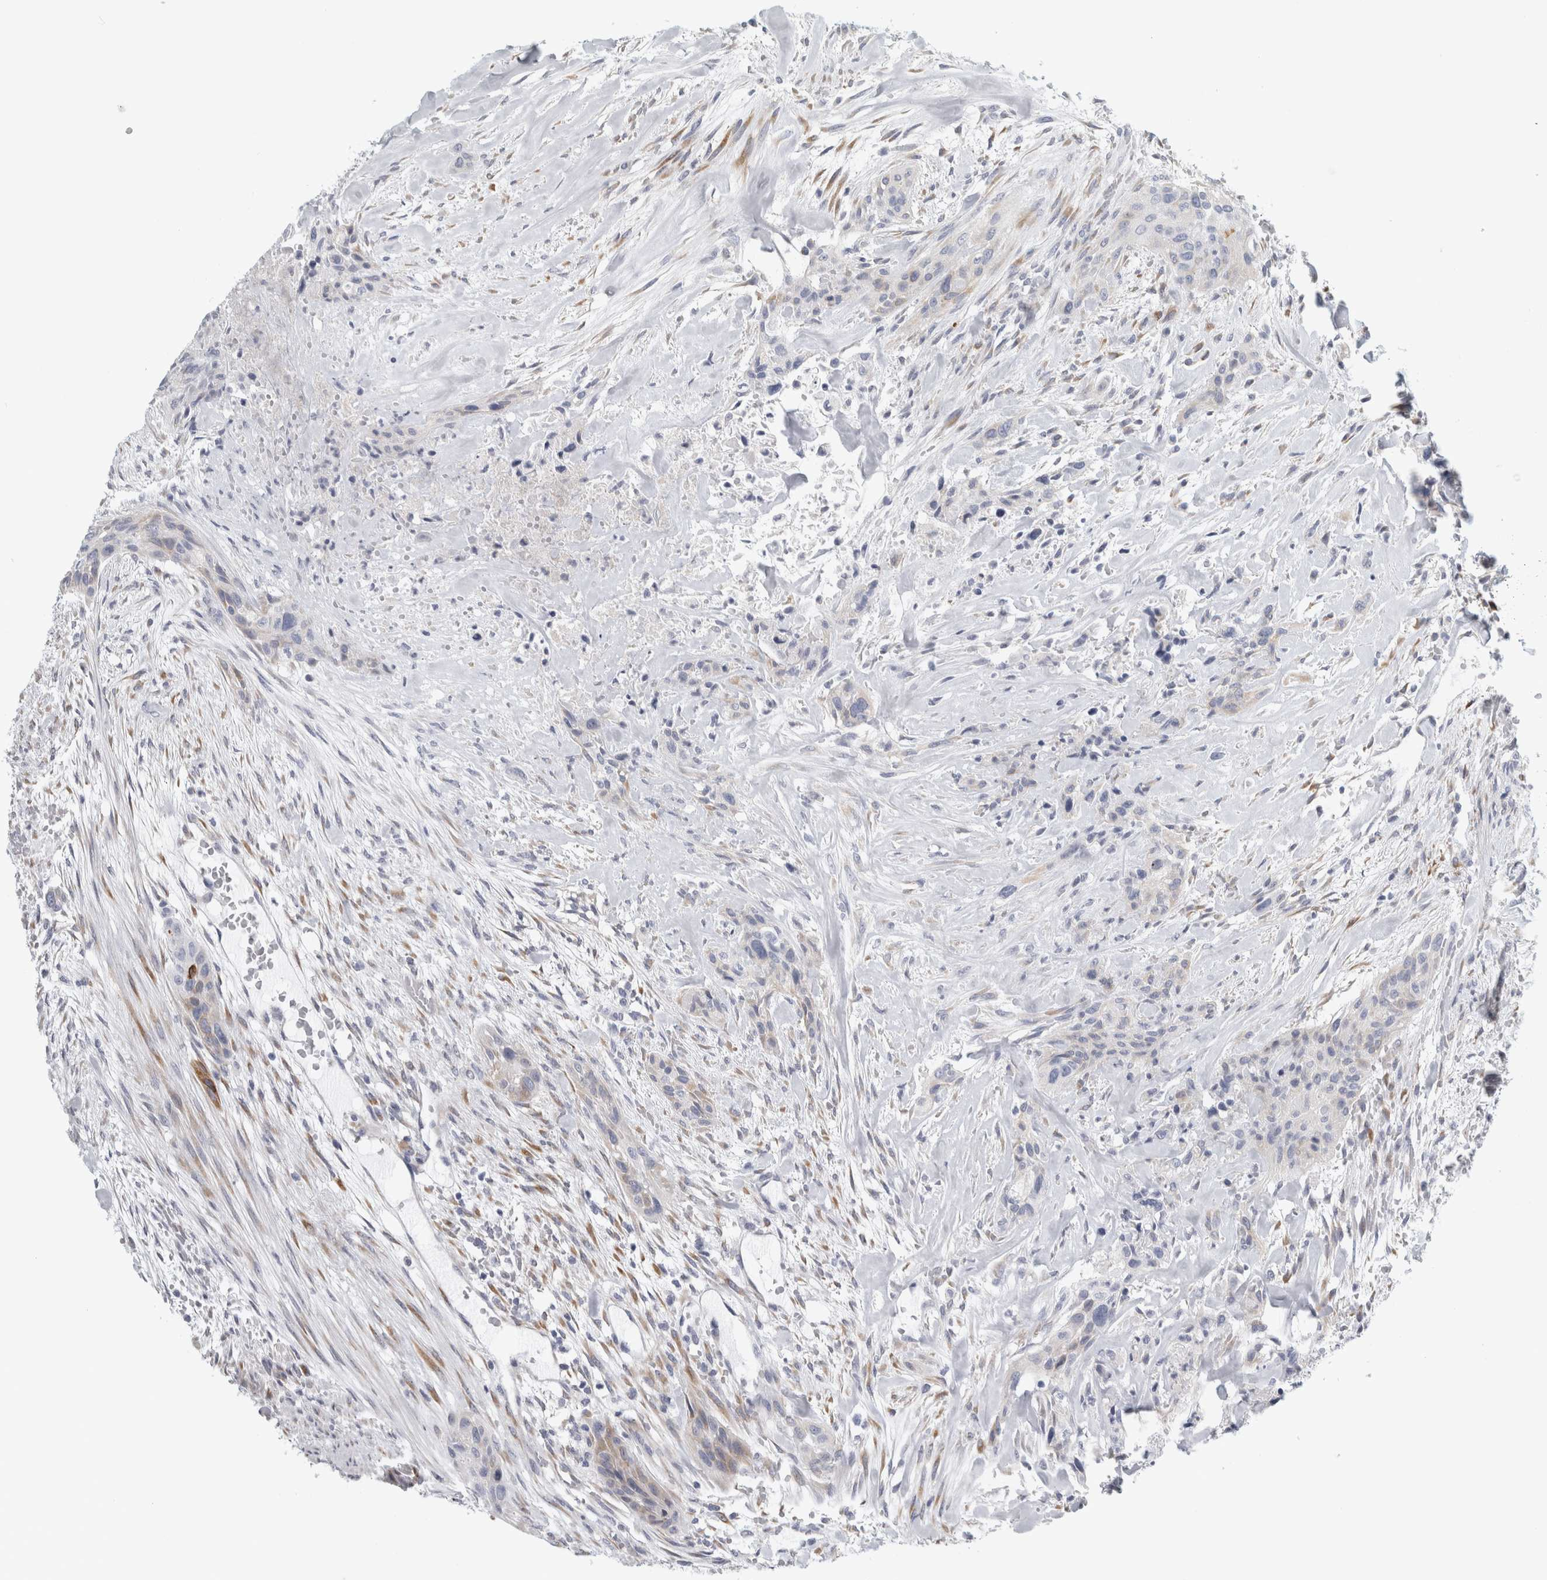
{"staining": {"intensity": "negative", "quantity": "none", "location": "none"}, "tissue": "urothelial cancer", "cell_type": "Tumor cells", "image_type": "cancer", "snomed": [{"axis": "morphology", "description": "Urothelial carcinoma, High grade"}, {"axis": "topography", "description": "Urinary bladder"}], "caption": "High power microscopy image of an immunohistochemistry photomicrograph of urothelial cancer, revealing no significant staining in tumor cells. (DAB IHC, high magnification).", "gene": "B3GNT3", "patient": {"sex": "male", "age": 35}}